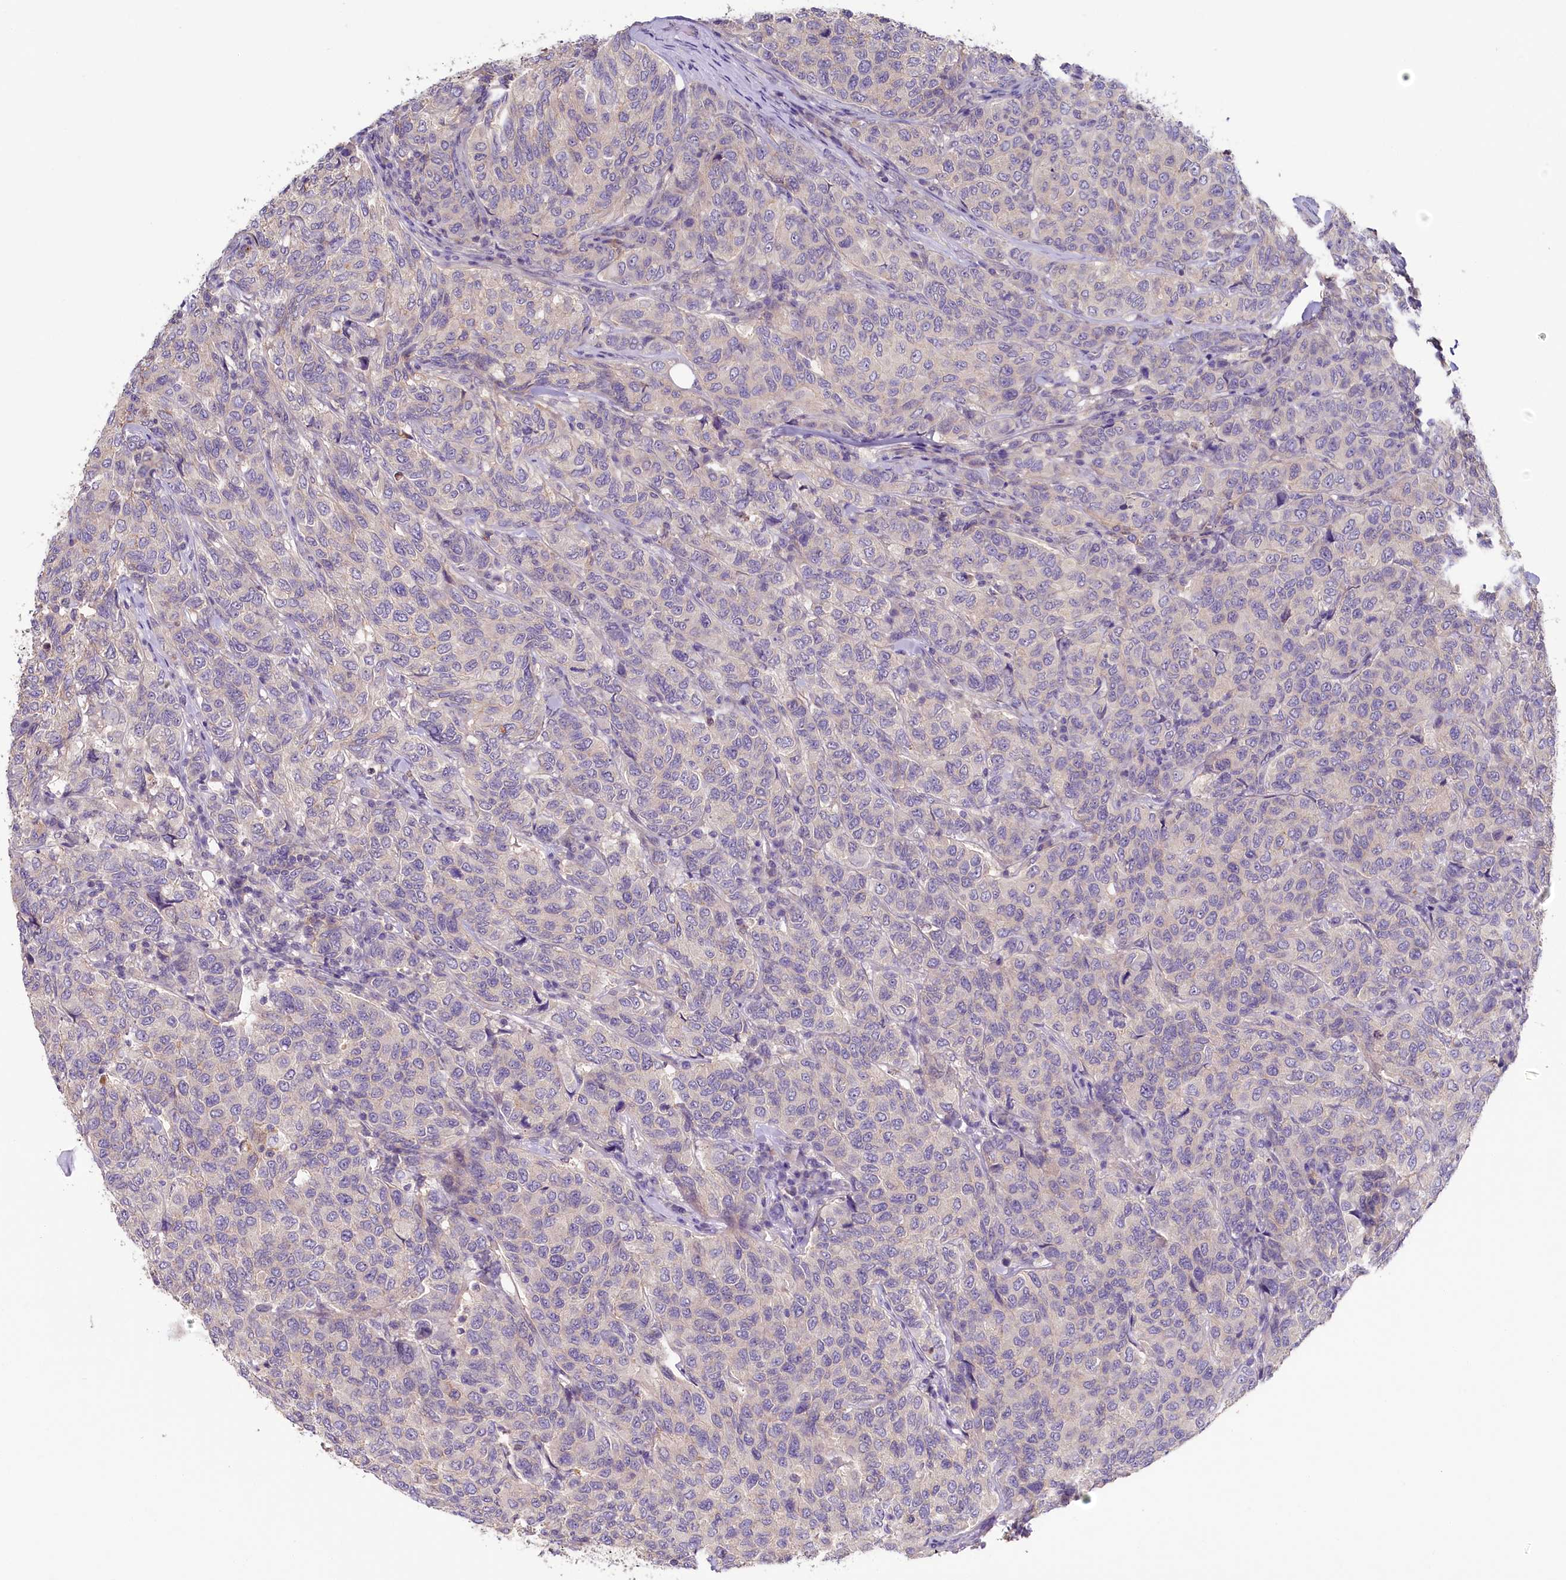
{"staining": {"intensity": "negative", "quantity": "none", "location": "none"}, "tissue": "breast cancer", "cell_type": "Tumor cells", "image_type": "cancer", "snomed": [{"axis": "morphology", "description": "Duct carcinoma"}, {"axis": "topography", "description": "Breast"}], "caption": "Immunohistochemistry (IHC) image of breast infiltrating ductal carcinoma stained for a protein (brown), which shows no expression in tumor cells.", "gene": "PDE6D", "patient": {"sex": "female", "age": 55}}